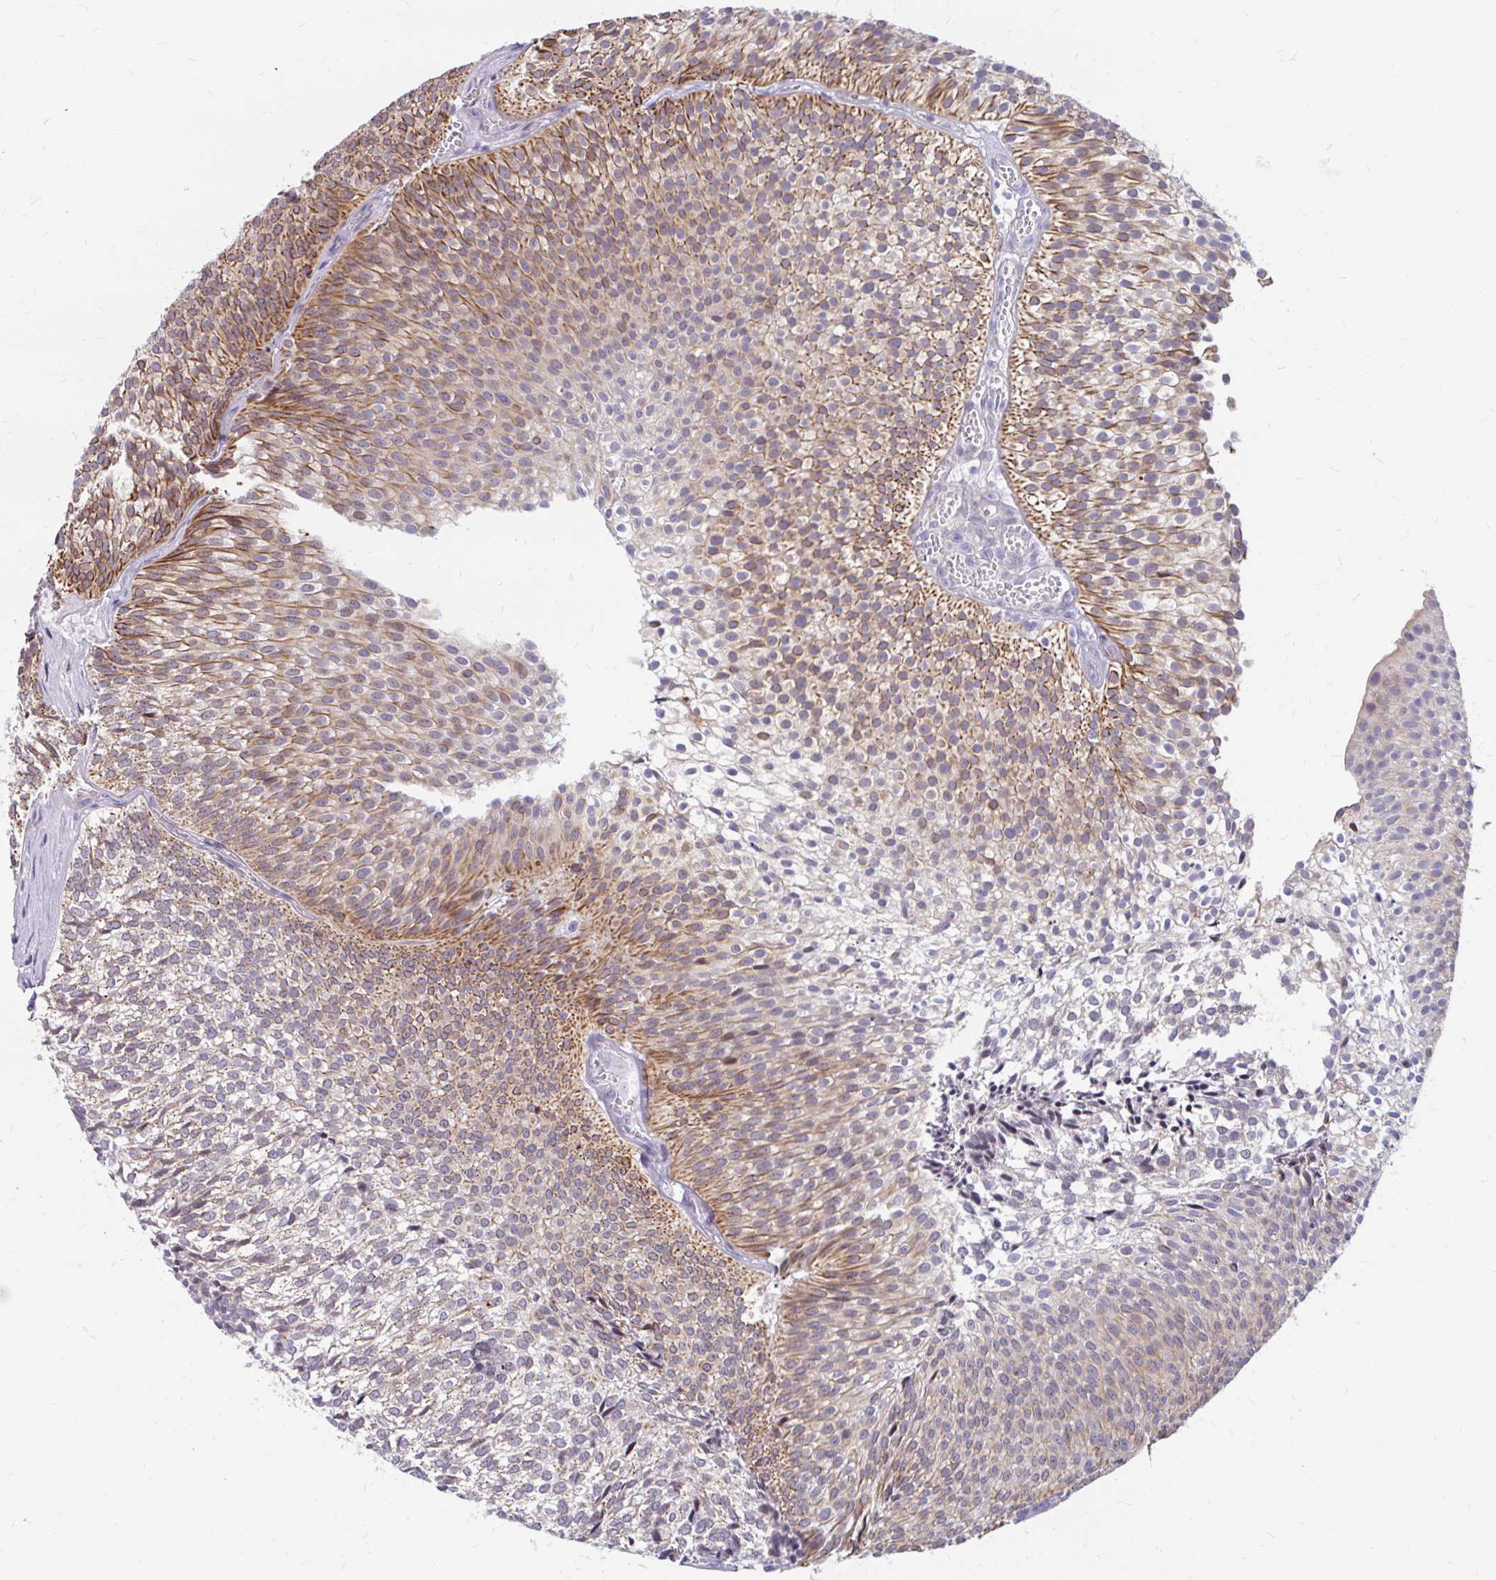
{"staining": {"intensity": "moderate", "quantity": "25%-75%", "location": "cytoplasmic/membranous"}, "tissue": "urothelial cancer", "cell_type": "Tumor cells", "image_type": "cancer", "snomed": [{"axis": "morphology", "description": "Urothelial carcinoma, Low grade"}, {"axis": "topography", "description": "Urinary bladder"}], "caption": "Low-grade urothelial carcinoma tissue demonstrates moderate cytoplasmic/membranous staining in about 25%-75% of tumor cells", "gene": "RGS16", "patient": {"sex": "male", "age": 91}}